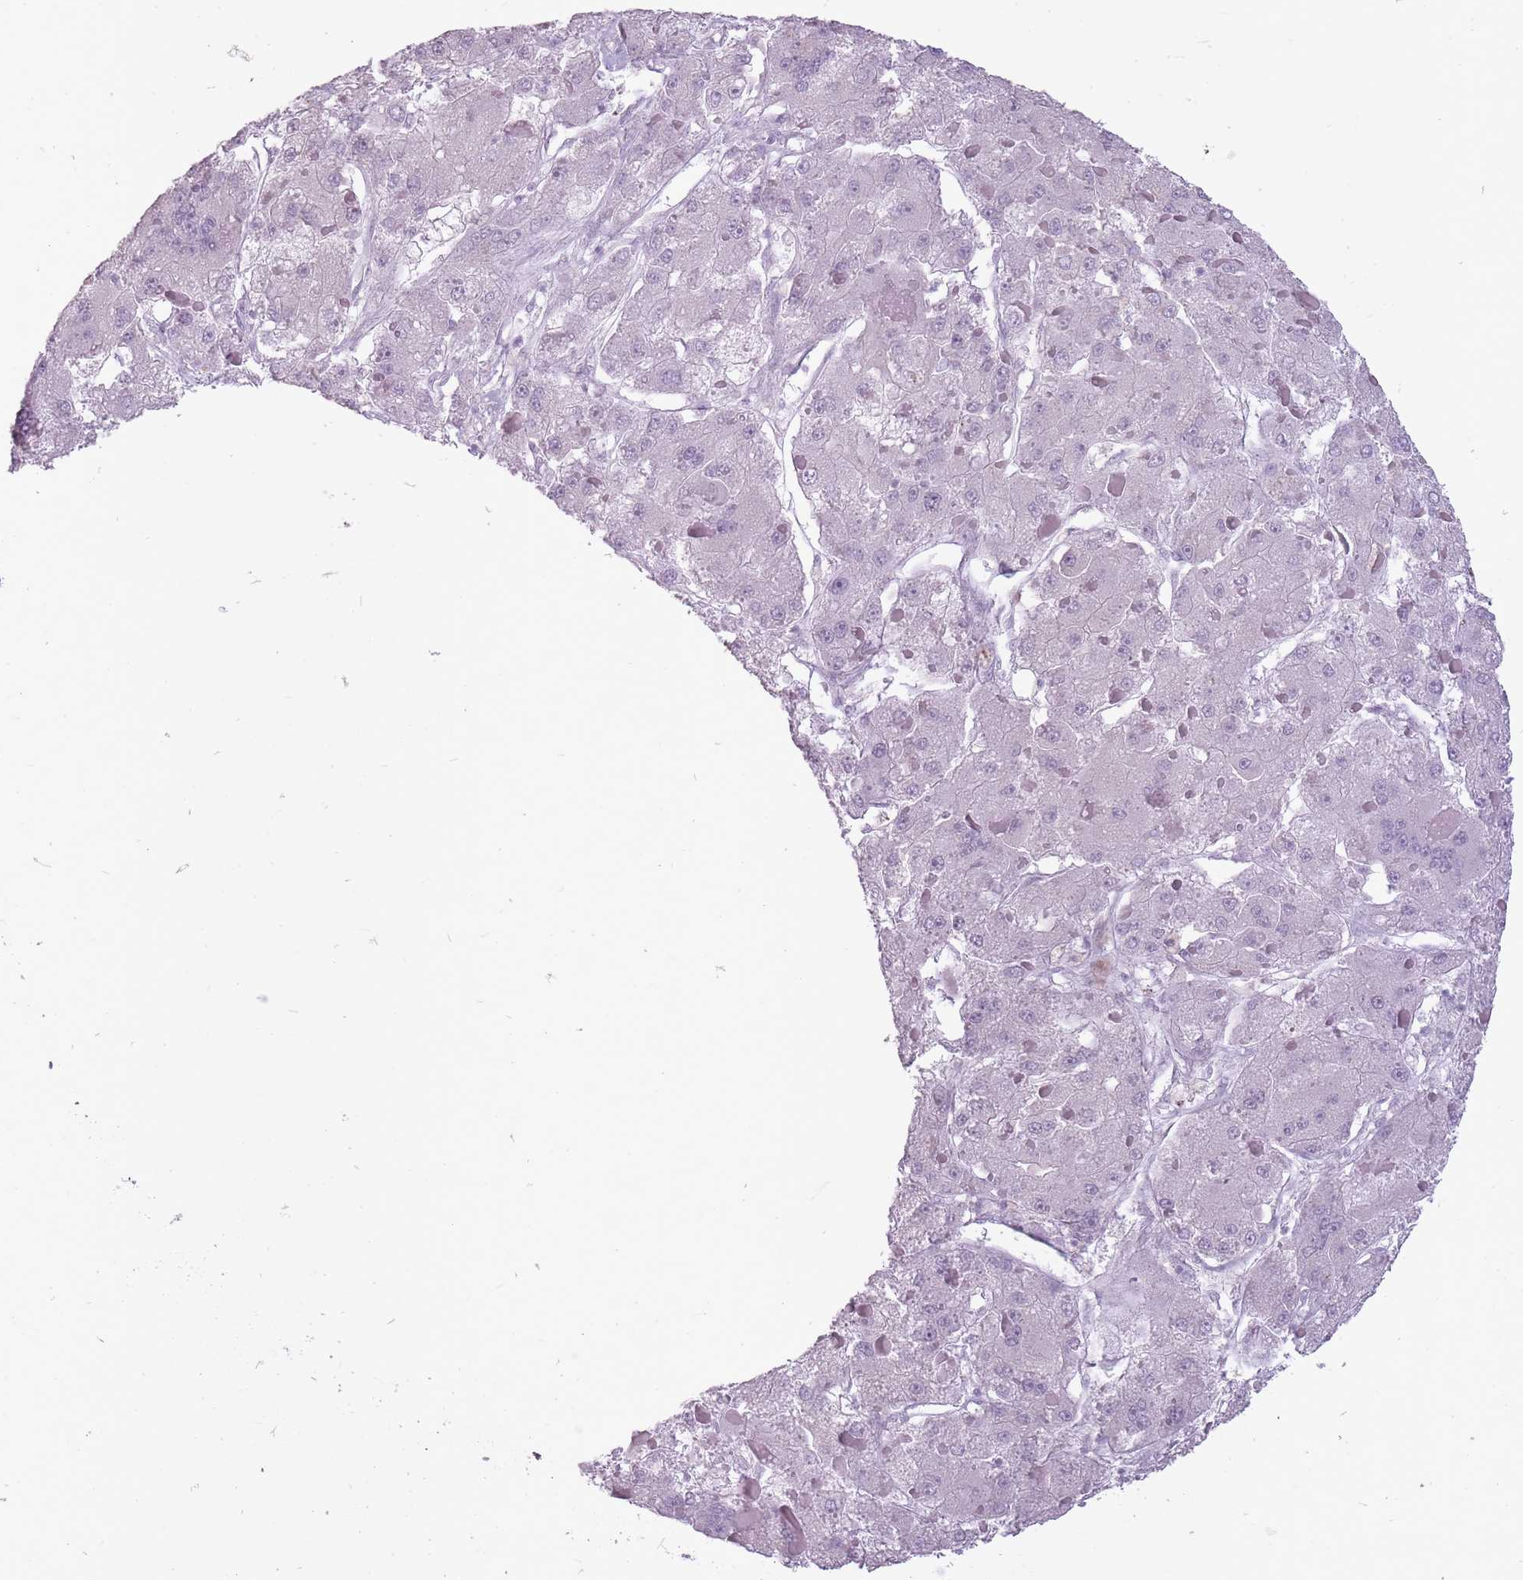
{"staining": {"intensity": "negative", "quantity": "none", "location": "none"}, "tissue": "liver cancer", "cell_type": "Tumor cells", "image_type": "cancer", "snomed": [{"axis": "morphology", "description": "Carcinoma, Hepatocellular, NOS"}, {"axis": "topography", "description": "Liver"}], "caption": "Tumor cells show no significant positivity in liver hepatocellular carcinoma.", "gene": "RFX4", "patient": {"sex": "female", "age": 73}}